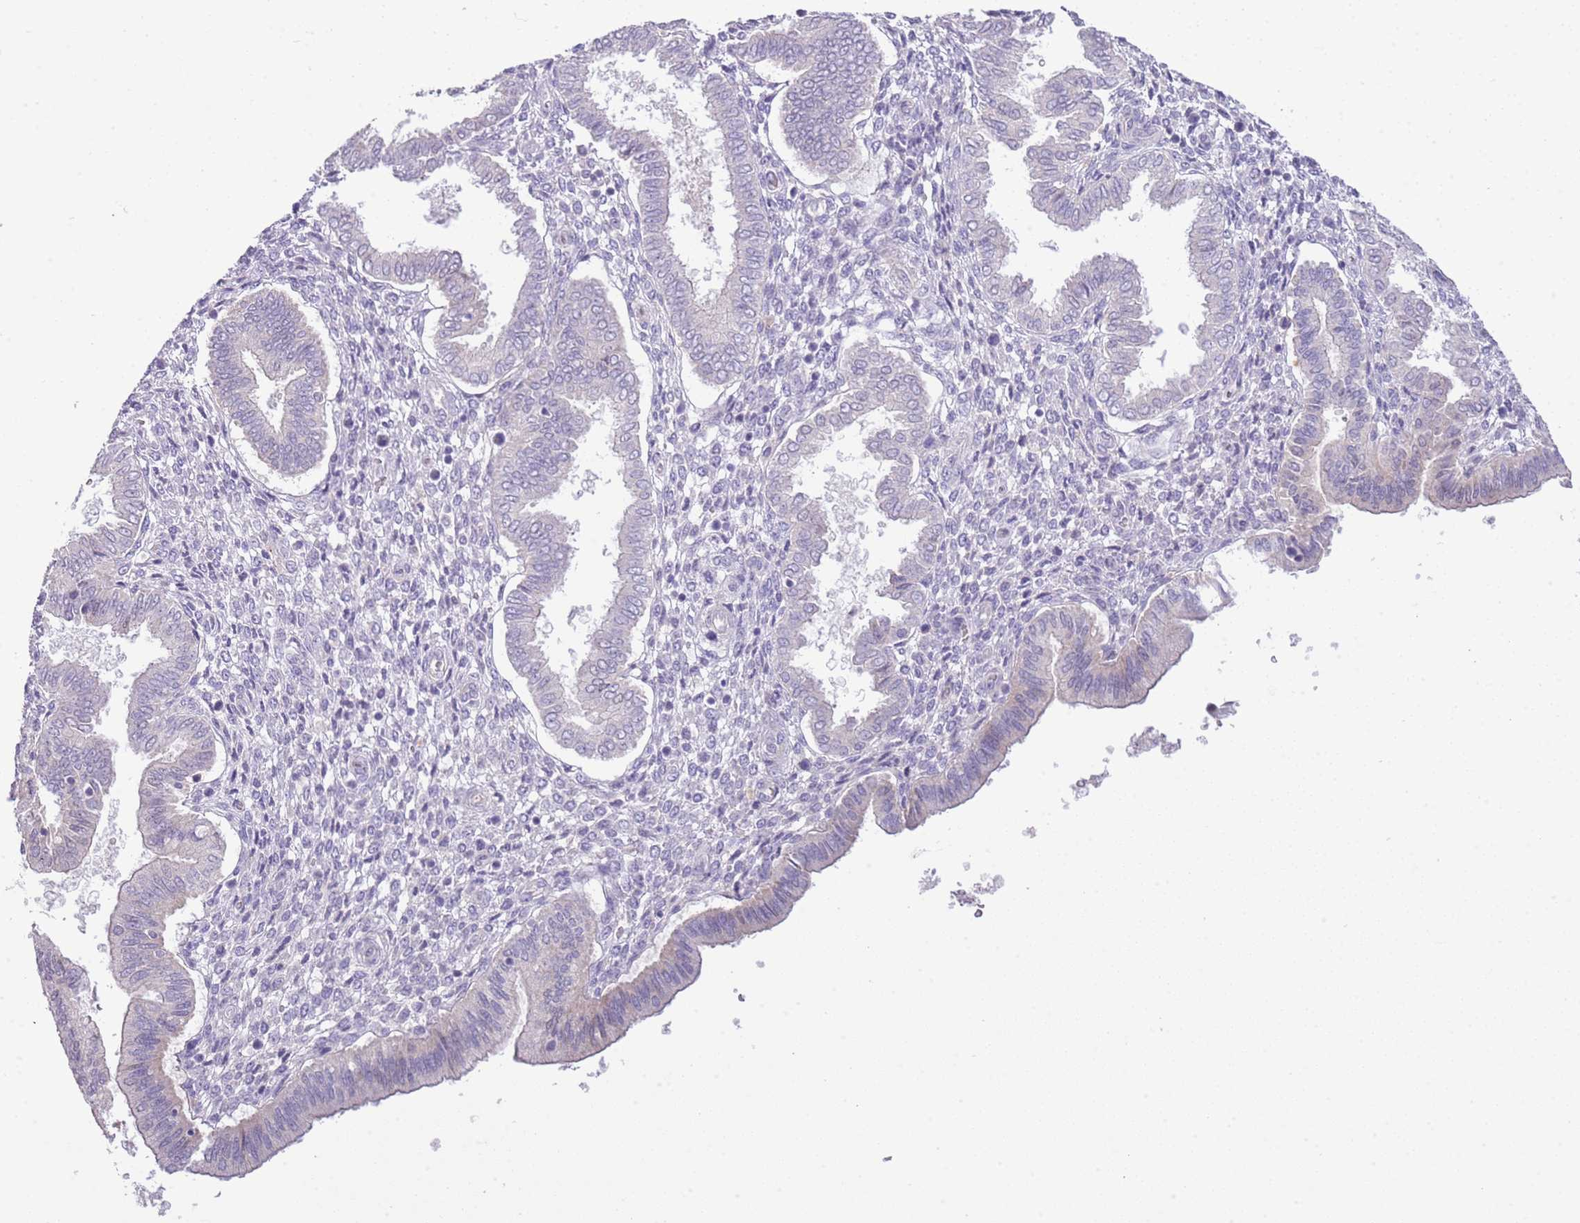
{"staining": {"intensity": "negative", "quantity": "none", "location": "none"}, "tissue": "endometrium", "cell_type": "Cells in endometrial stroma", "image_type": "normal", "snomed": [{"axis": "morphology", "description": "Normal tissue, NOS"}, {"axis": "topography", "description": "Endometrium"}], "caption": "Cells in endometrial stroma show no significant positivity in unremarkable endometrium. The staining was performed using DAB (3,3'-diaminobenzidine) to visualize the protein expression in brown, while the nuclei were stained in blue with hematoxylin (Magnification: 20x).", "gene": "ABHD17A", "patient": {"sex": "female", "age": 24}}